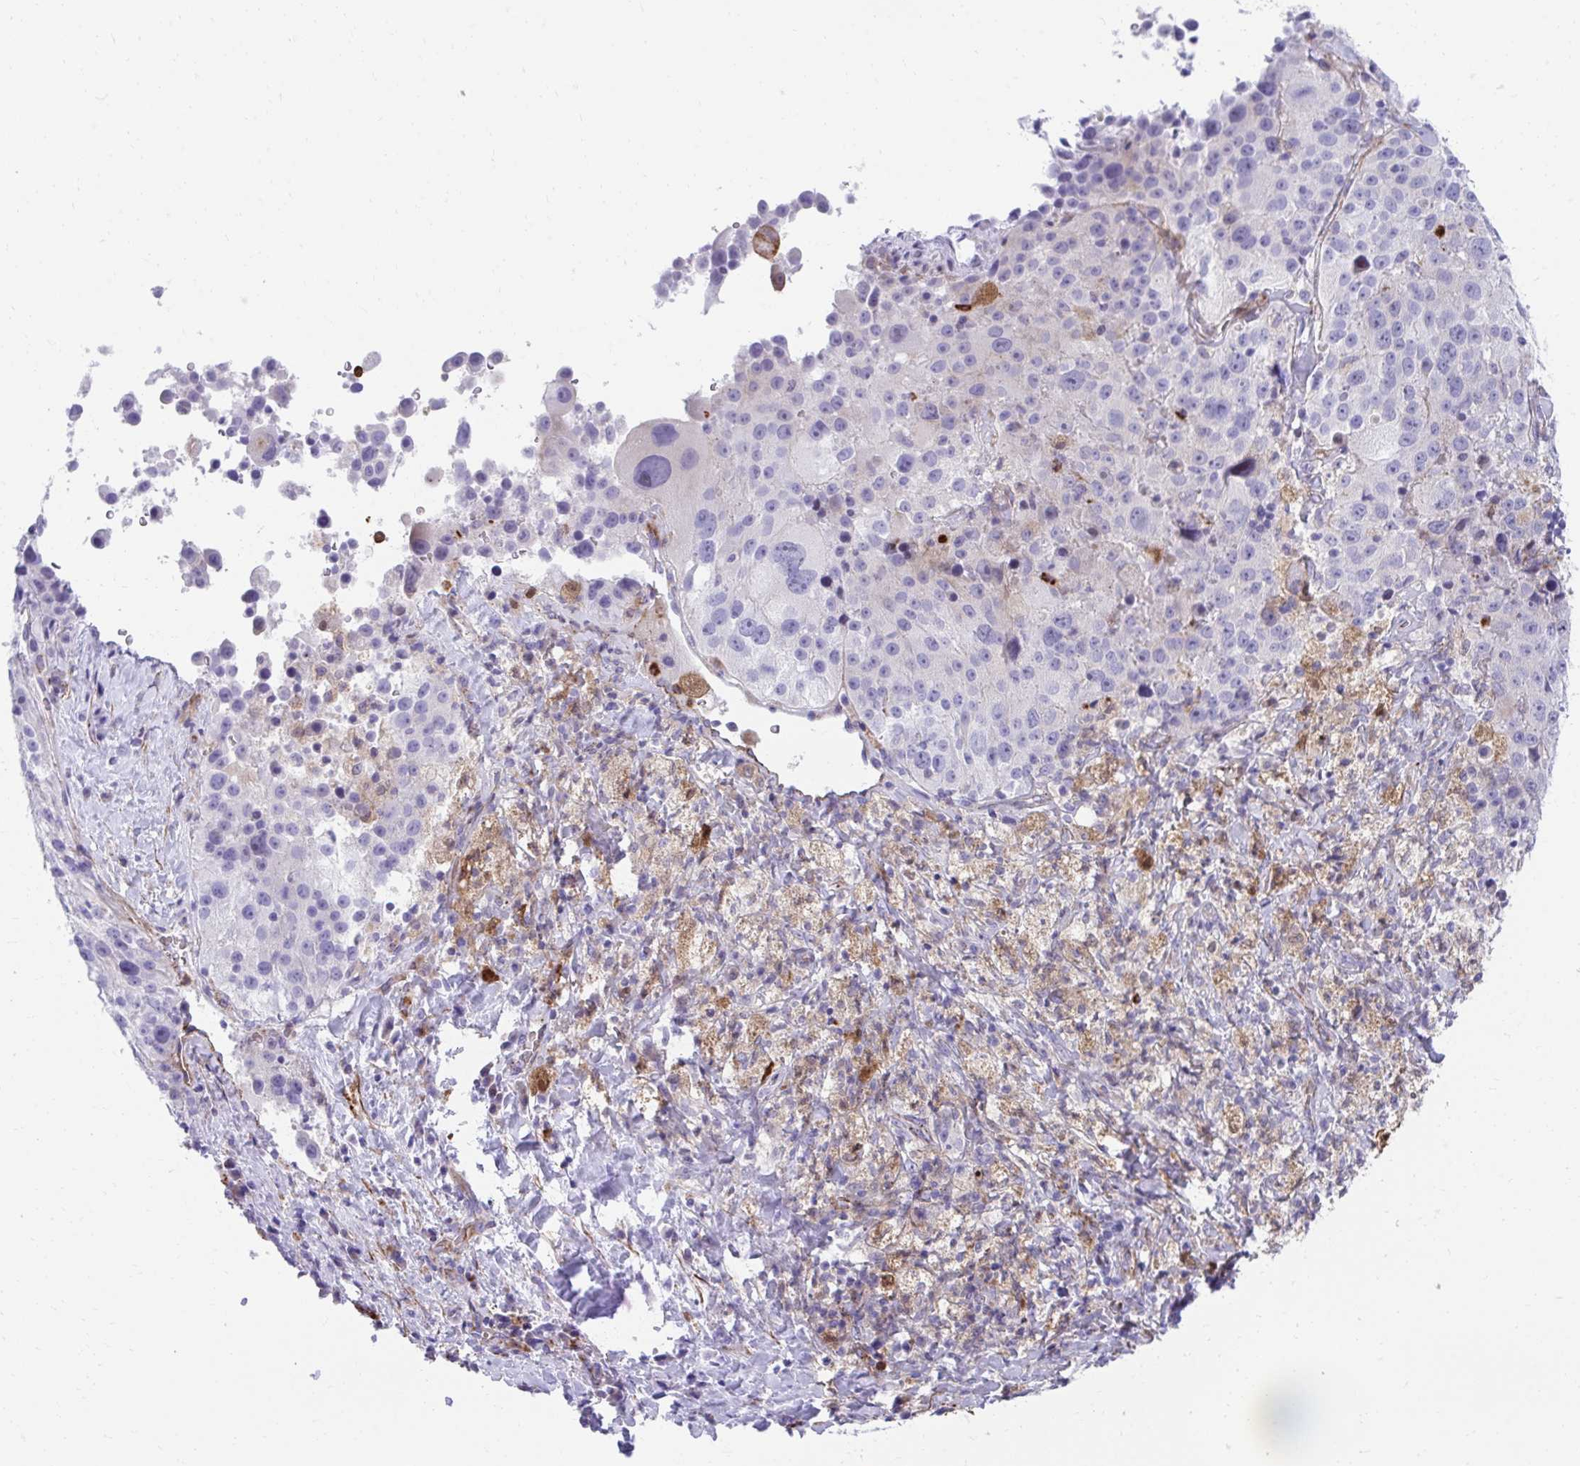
{"staining": {"intensity": "negative", "quantity": "none", "location": "none"}, "tissue": "melanoma", "cell_type": "Tumor cells", "image_type": "cancer", "snomed": [{"axis": "morphology", "description": "Malignant melanoma, Metastatic site"}, {"axis": "topography", "description": "Lymph node"}], "caption": "Human malignant melanoma (metastatic site) stained for a protein using immunohistochemistry reveals no staining in tumor cells.", "gene": "CSTB", "patient": {"sex": "male", "age": 62}}